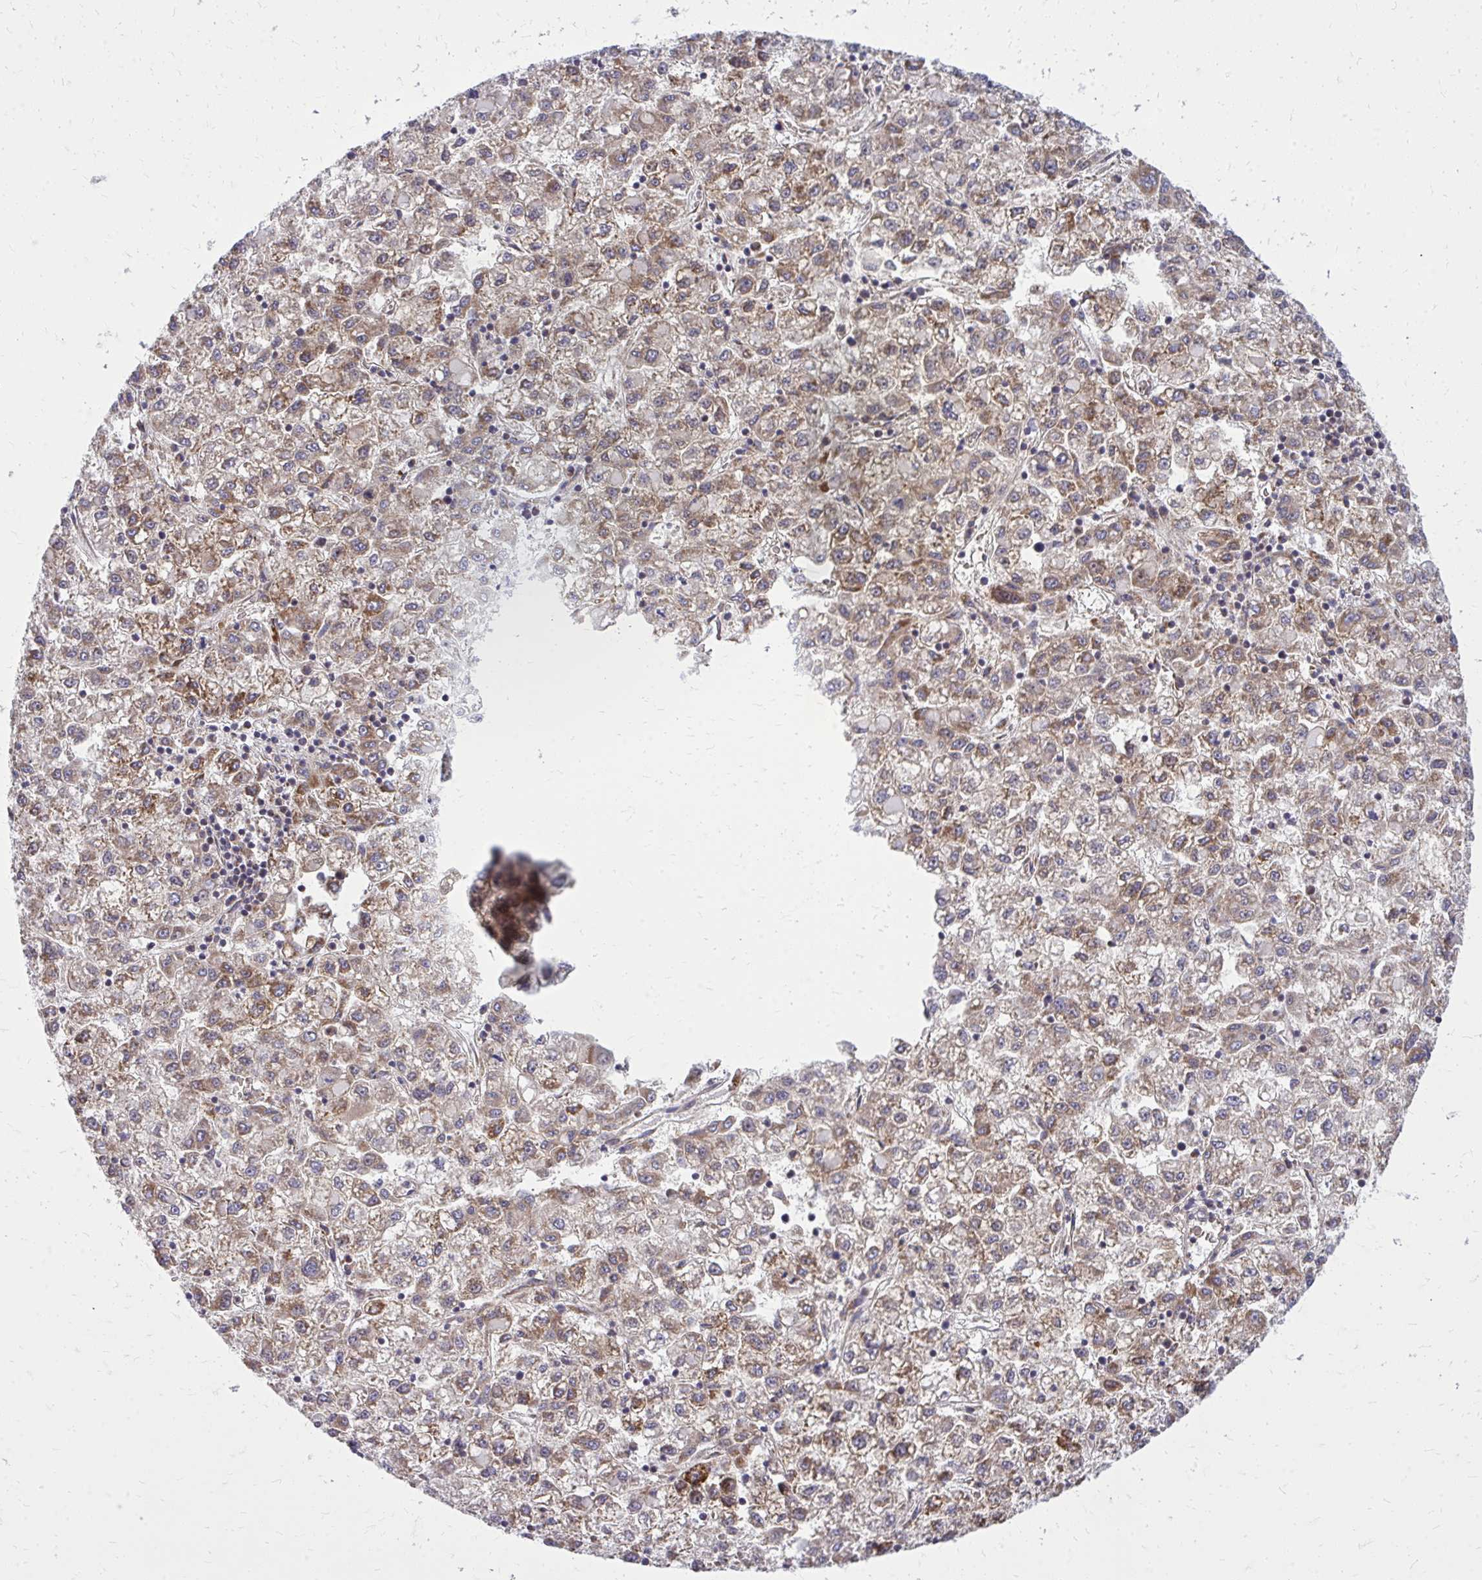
{"staining": {"intensity": "moderate", "quantity": "25%-75%", "location": "cytoplasmic/membranous"}, "tissue": "liver cancer", "cell_type": "Tumor cells", "image_type": "cancer", "snomed": [{"axis": "morphology", "description": "Carcinoma, Hepatocellular, NOS"}, {"axis": "topography", "description": "Liver"}], "caption": "Immunohistochemistry (IHC) image of human liver cancer (hepatocellular carcinoma) stained for a protein (brown), which demonstrates medium levels of moderate cytoplasmic/membranous staining in approximately 25%-75% of tumor cells.", "gene": "PDK4", "patient": {"sex": "male", "age": 40}}